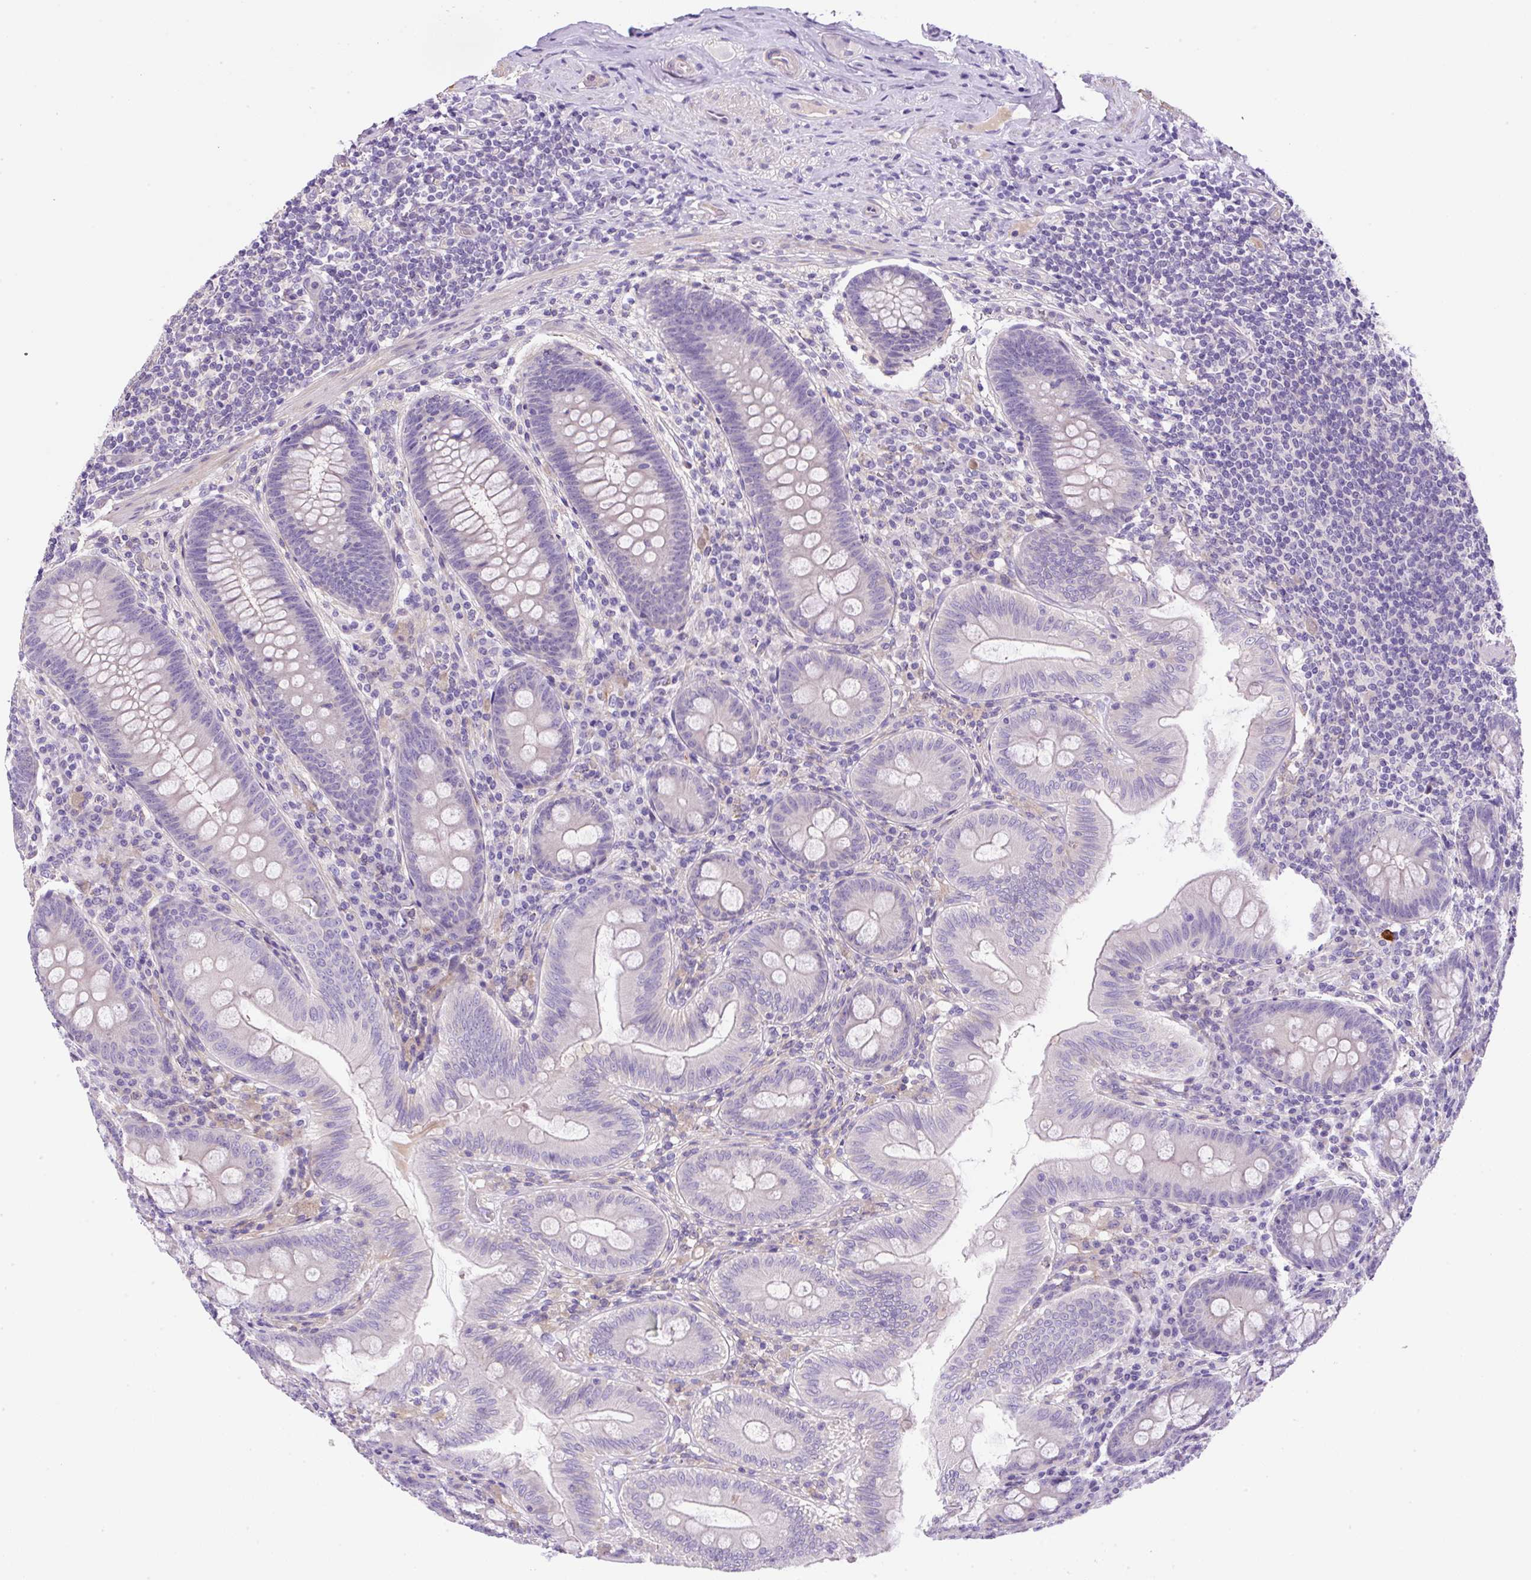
{"staining": {"intensity": "negative", "quantity": "none", "location": "none"}, "tissue": "appendix", "cell_type": "Glandular cells", "image_type": "normal", "snomed": [{"axis": "morphology", "description": "Normal tissue, NOS"}, {"axis": "topography", "description": "Appendix"}], "caption": "Glandular cells show no significant staining in benign appendix. The staining is performed using DAB brown chromogen with nuclei counter-stained in using hematoxylin.", "gene": "NPTN", "patient": {"sex": "male", "age": 71}}